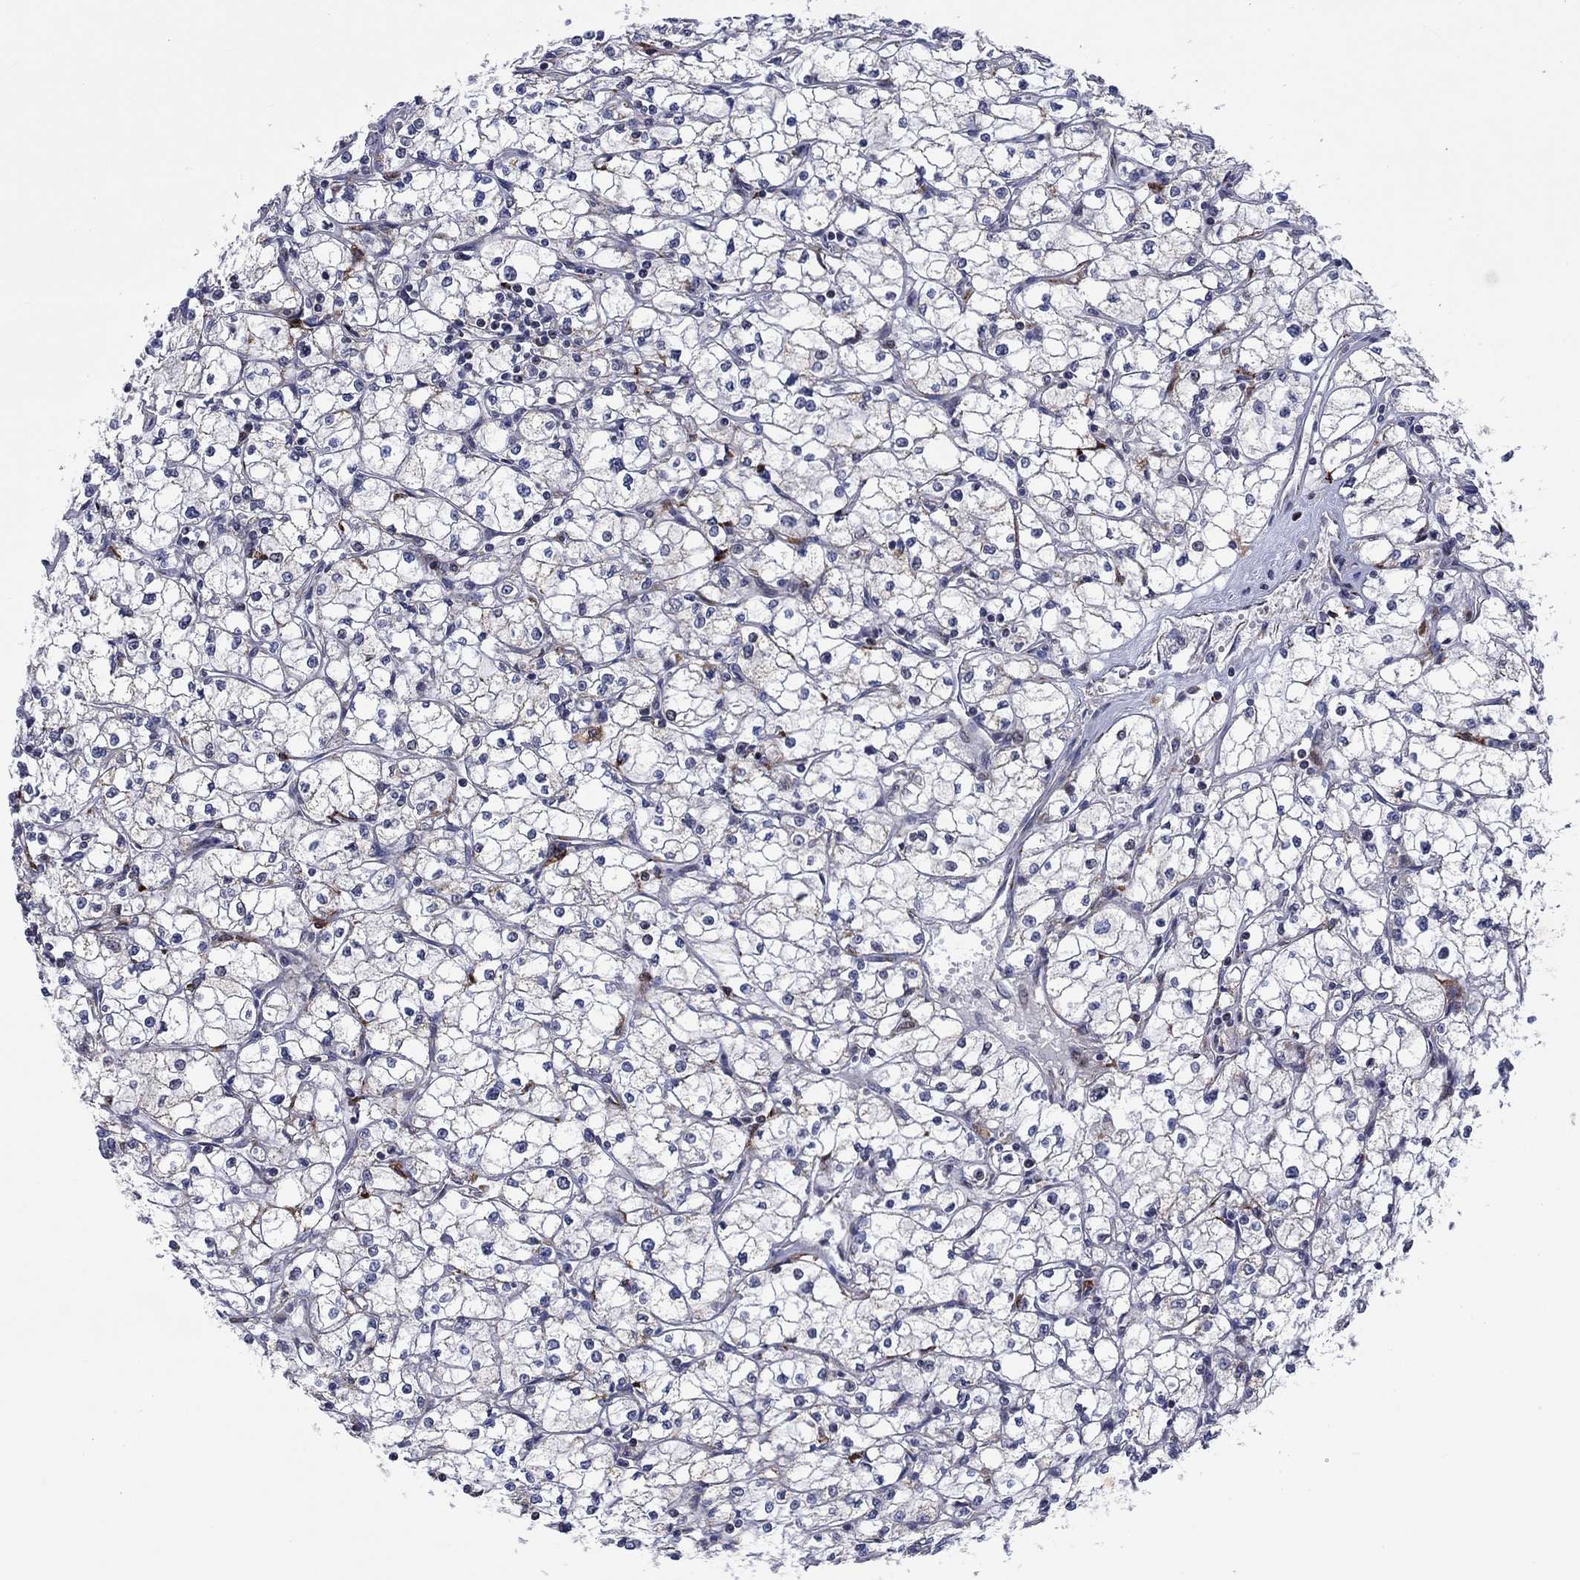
{"staining": {"intensity": "negative", "quantity": "none", "location": "none"}, "tissue": "renal cancer", "cell_type": "Tumor cells", "image_type": "cancer", "snomed": [{"axis": "morphology", "description": "Adenocarcinoma, NOS"}, {"axis": "topography", "description": "Kidney"}], "caption": "Tumor cells are negative for brown protein staining in adenocarcinoma (renal). (DAB IHC, high magnification).", "gene": "SLC35F2", "patient": {"sex": "male", "age": 67}}